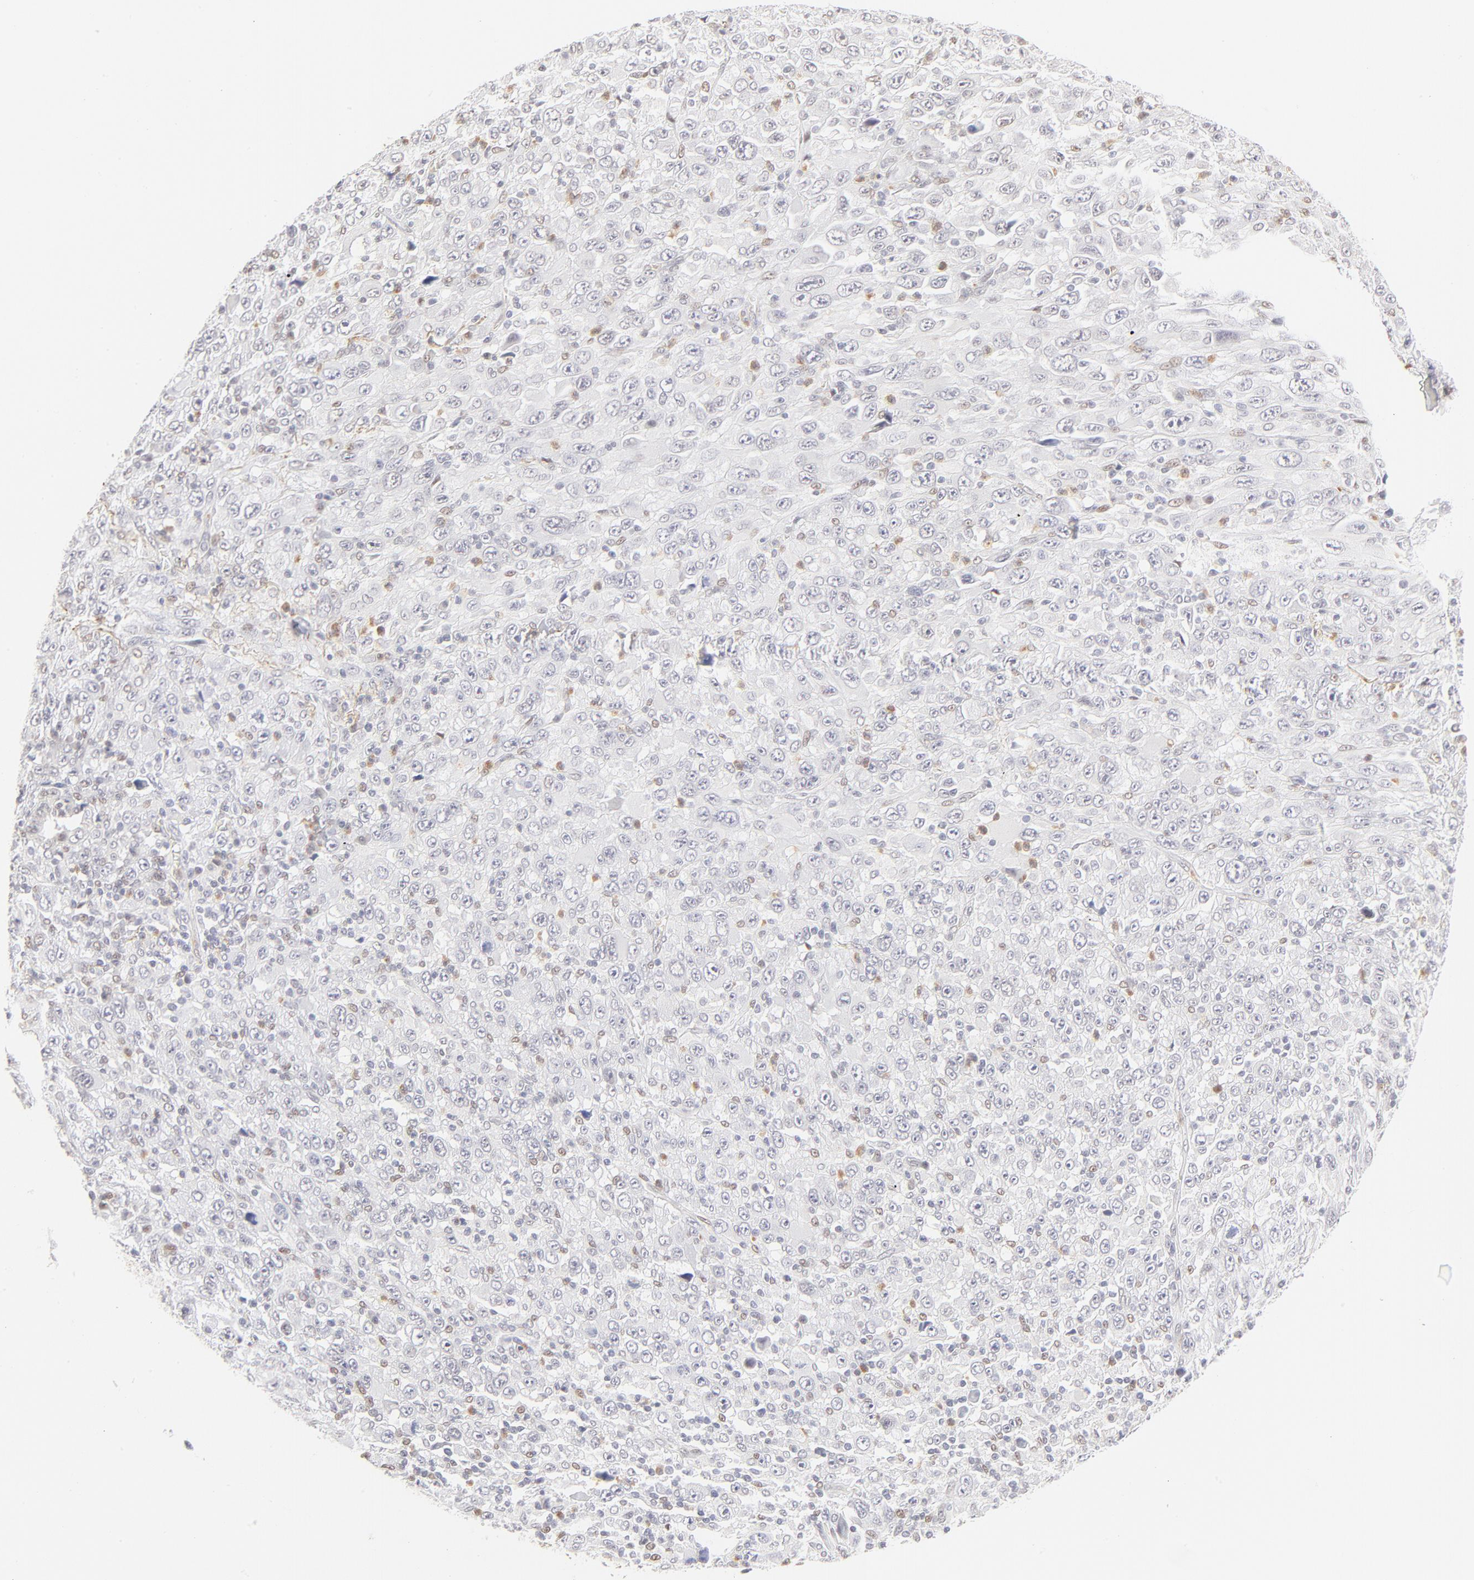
{"staining": {"intensity": "negative", "quantity": "none", "location": "none"}, "tissue": "melanoma", "cell_type": "Tumor cells", "image_type": "cancer", "snomed": [{"axis": "morphology", "description": "Malignant melanoma, Metastatic site"}, {"axis": "topography", "description": "Skin"}], "caption": "High magnification brightfield microscopy of melanoma stained with DAB (3,3'-diaminobenzidine) (brown) and counterstained with hematoxylin (blue): tumor cells show no significant positivity. (DAB (3,3'-diaminobenzidine) immunohistochemistry (IHC) visualized using brightfield microscopy, high magnification).", "gene": "PBX1", "patient": {"sex": "female", "age": 56}}